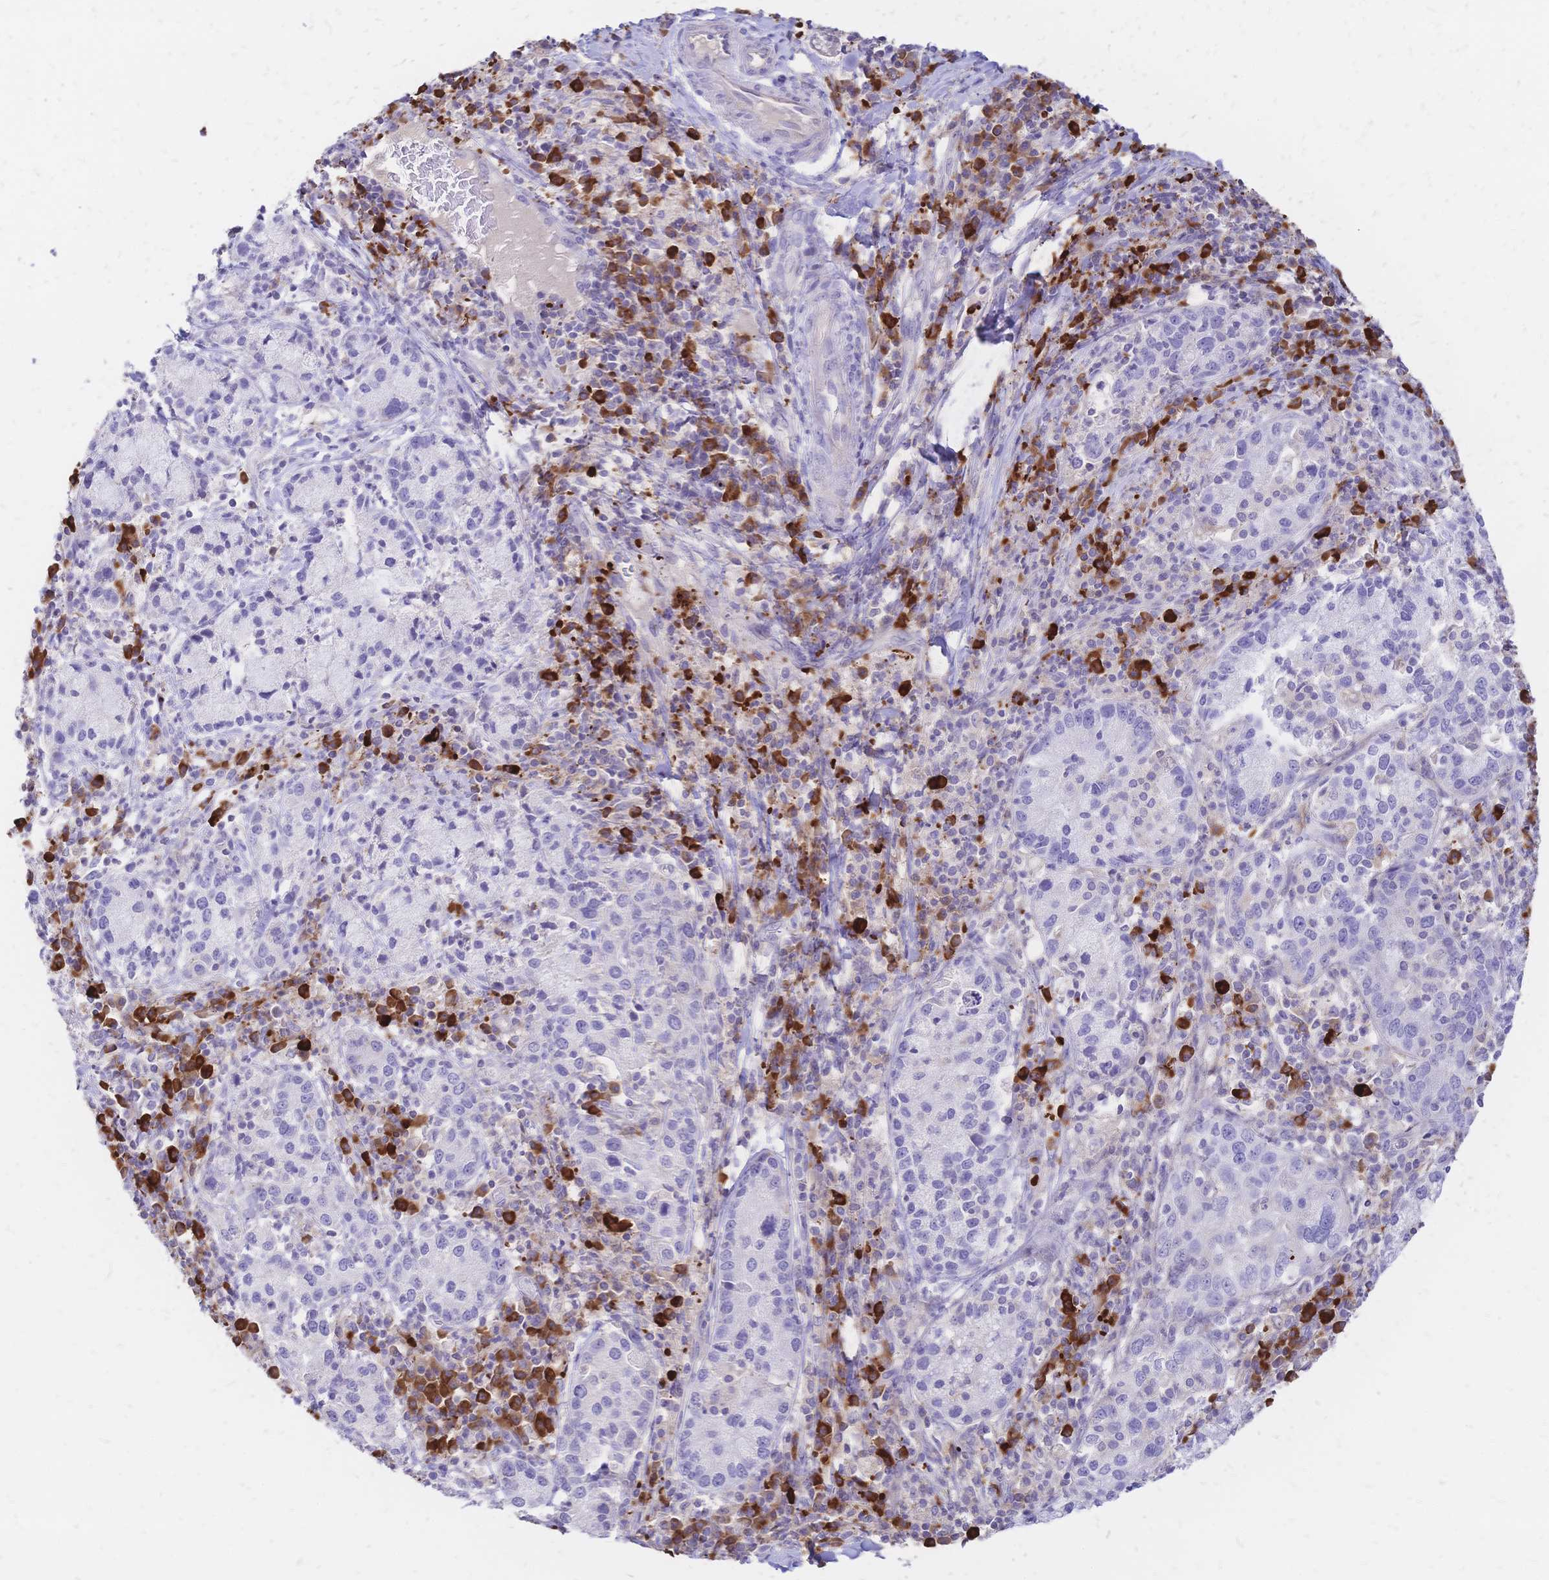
{"staining": {"intensity": "negative", "quantity": "none", "location": "none"}, "tissue": "cervical cancer", "cell_type": "Tumor cells", "image_type": "cancer", "snomed": [{"axis": "morphology", "description": "Normal tissue, NOS"}, {"axis": "morphology", "description": "Adenocarcinoma, NOS"}, {"axis": "topography", "description": "Cervix"}], "caption": "An IHC photomicrograph of cervical adenocarcinoma is shown. There is no staining in tumor cells of cervical adenocarcinoma. The staining is performed using DAB brown chromogen with nuclei counter-stained in using hematoxylin.", "gene": "IL2RA", "patient": {"sex": "female", "age": 44}}